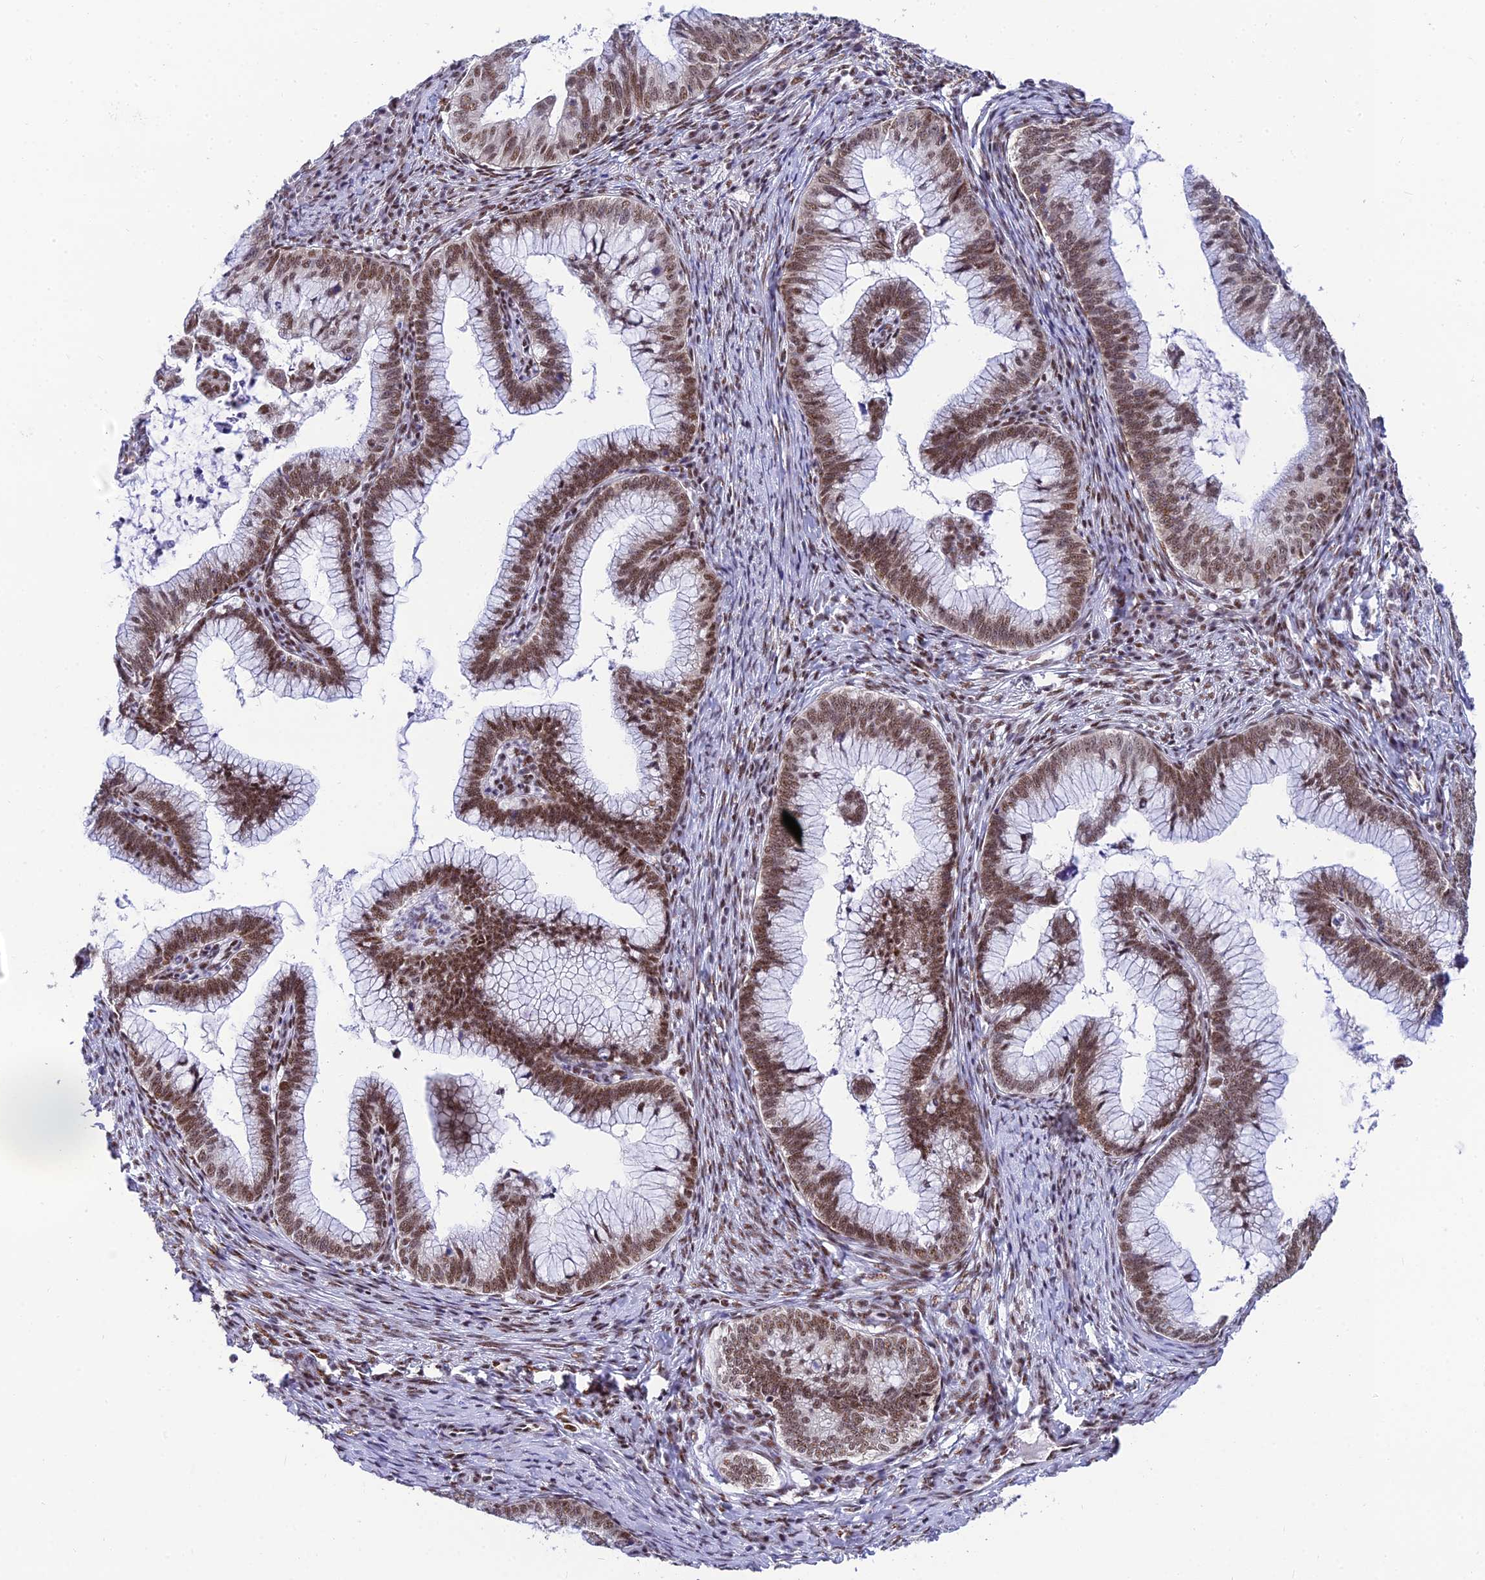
{"staining": {"intensity": "moderate", "quantity": ">75%", "location": "nuclear"}, "tissue": "cervical cancer", "cell_type": "Tumor cells", "image_type": "cancer", "snomed": [{"axis": "morphology", "description": "Adenocarcinoma, NOS"}, {"axis": "topography", "description": "Cervix"}], "caption": "A micrograph of cervical cancer stained for a protein reveals moderate nuclear brown staining in tumor cells. (DAB IHC, brown staining for protein, blue staining for nuclei).", "gene": "USP22", "patient": {"sex": "female", "age": 36}}